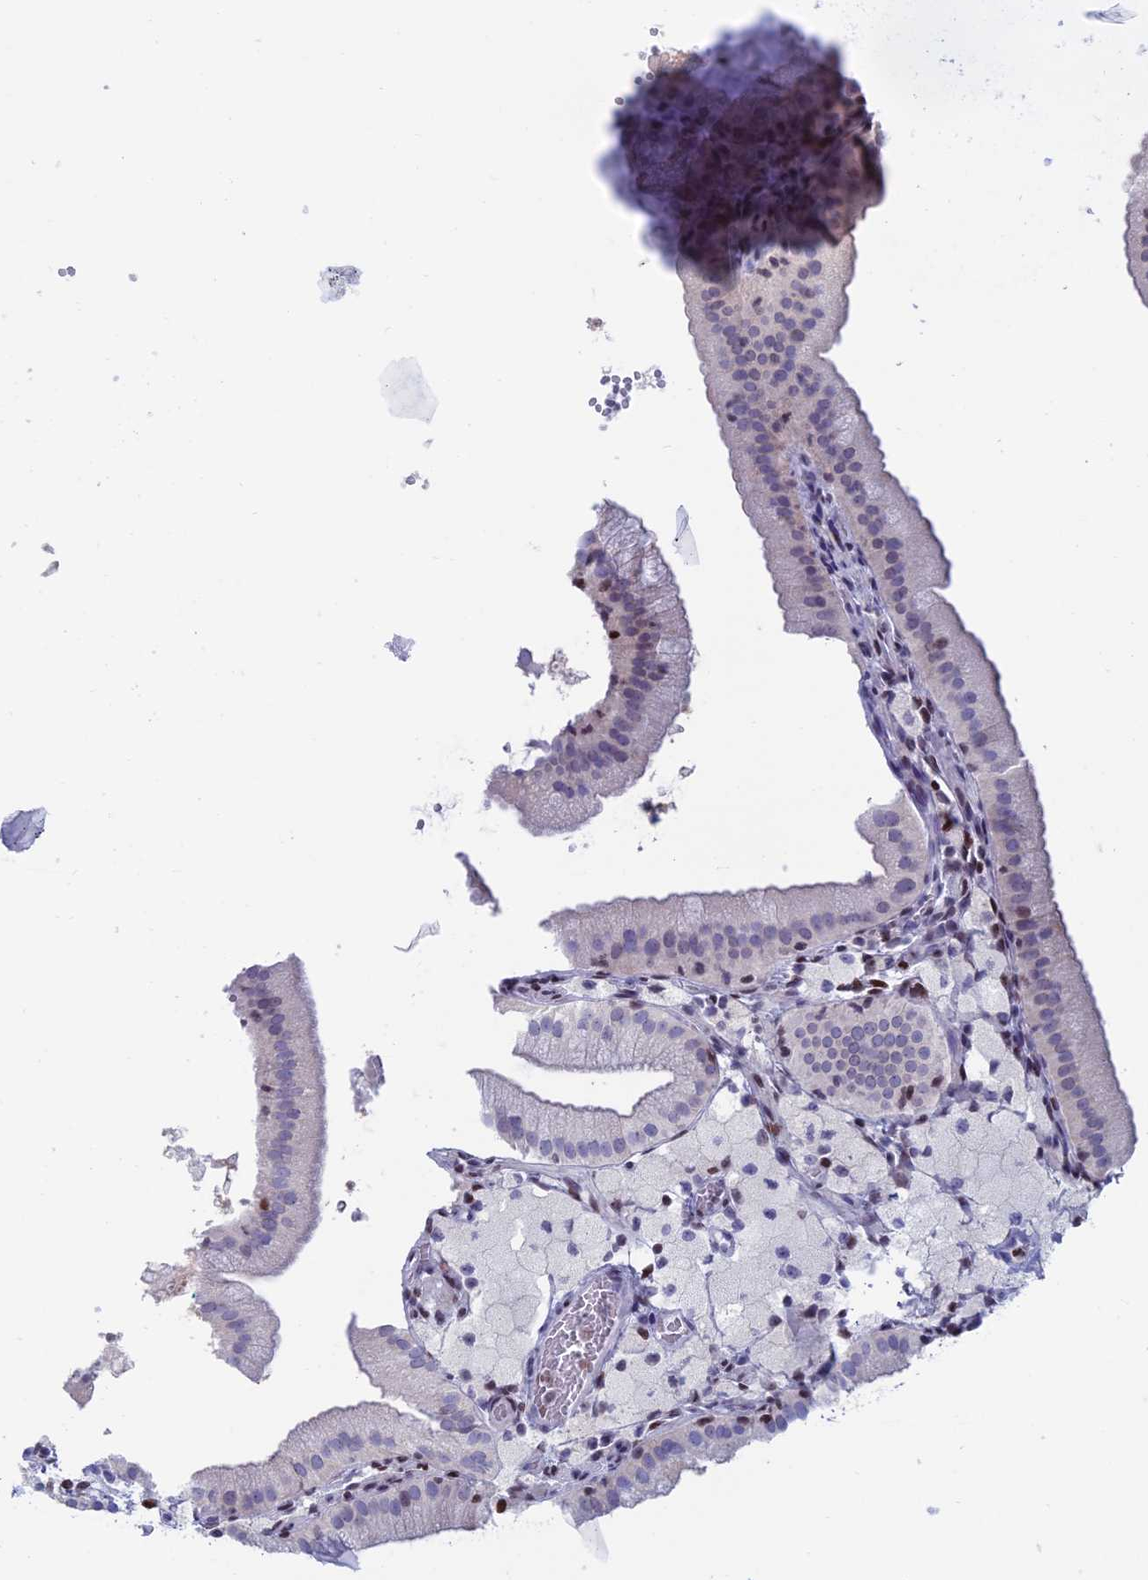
{"staining": {"intensity": "moderate", "quantity": "<25%", "location": "nuclear"}, "tissue": "gallbladder", "cell_type": "Glandular cells", "image_type": "normal", "snomed": [{"axis": "morphology", "description": "Normal tissue, NOS"}, {"axis": "topography", "description": "Gallbladder"}], "caption": "The micrograph demonstrates immunohistochemical staining of benign gallbladder. There is moderate nuclear positivity is present in approximately <25% of glandular cells.", "gene": "CERS6", "patient": {"sex": "male", "age": 55}}